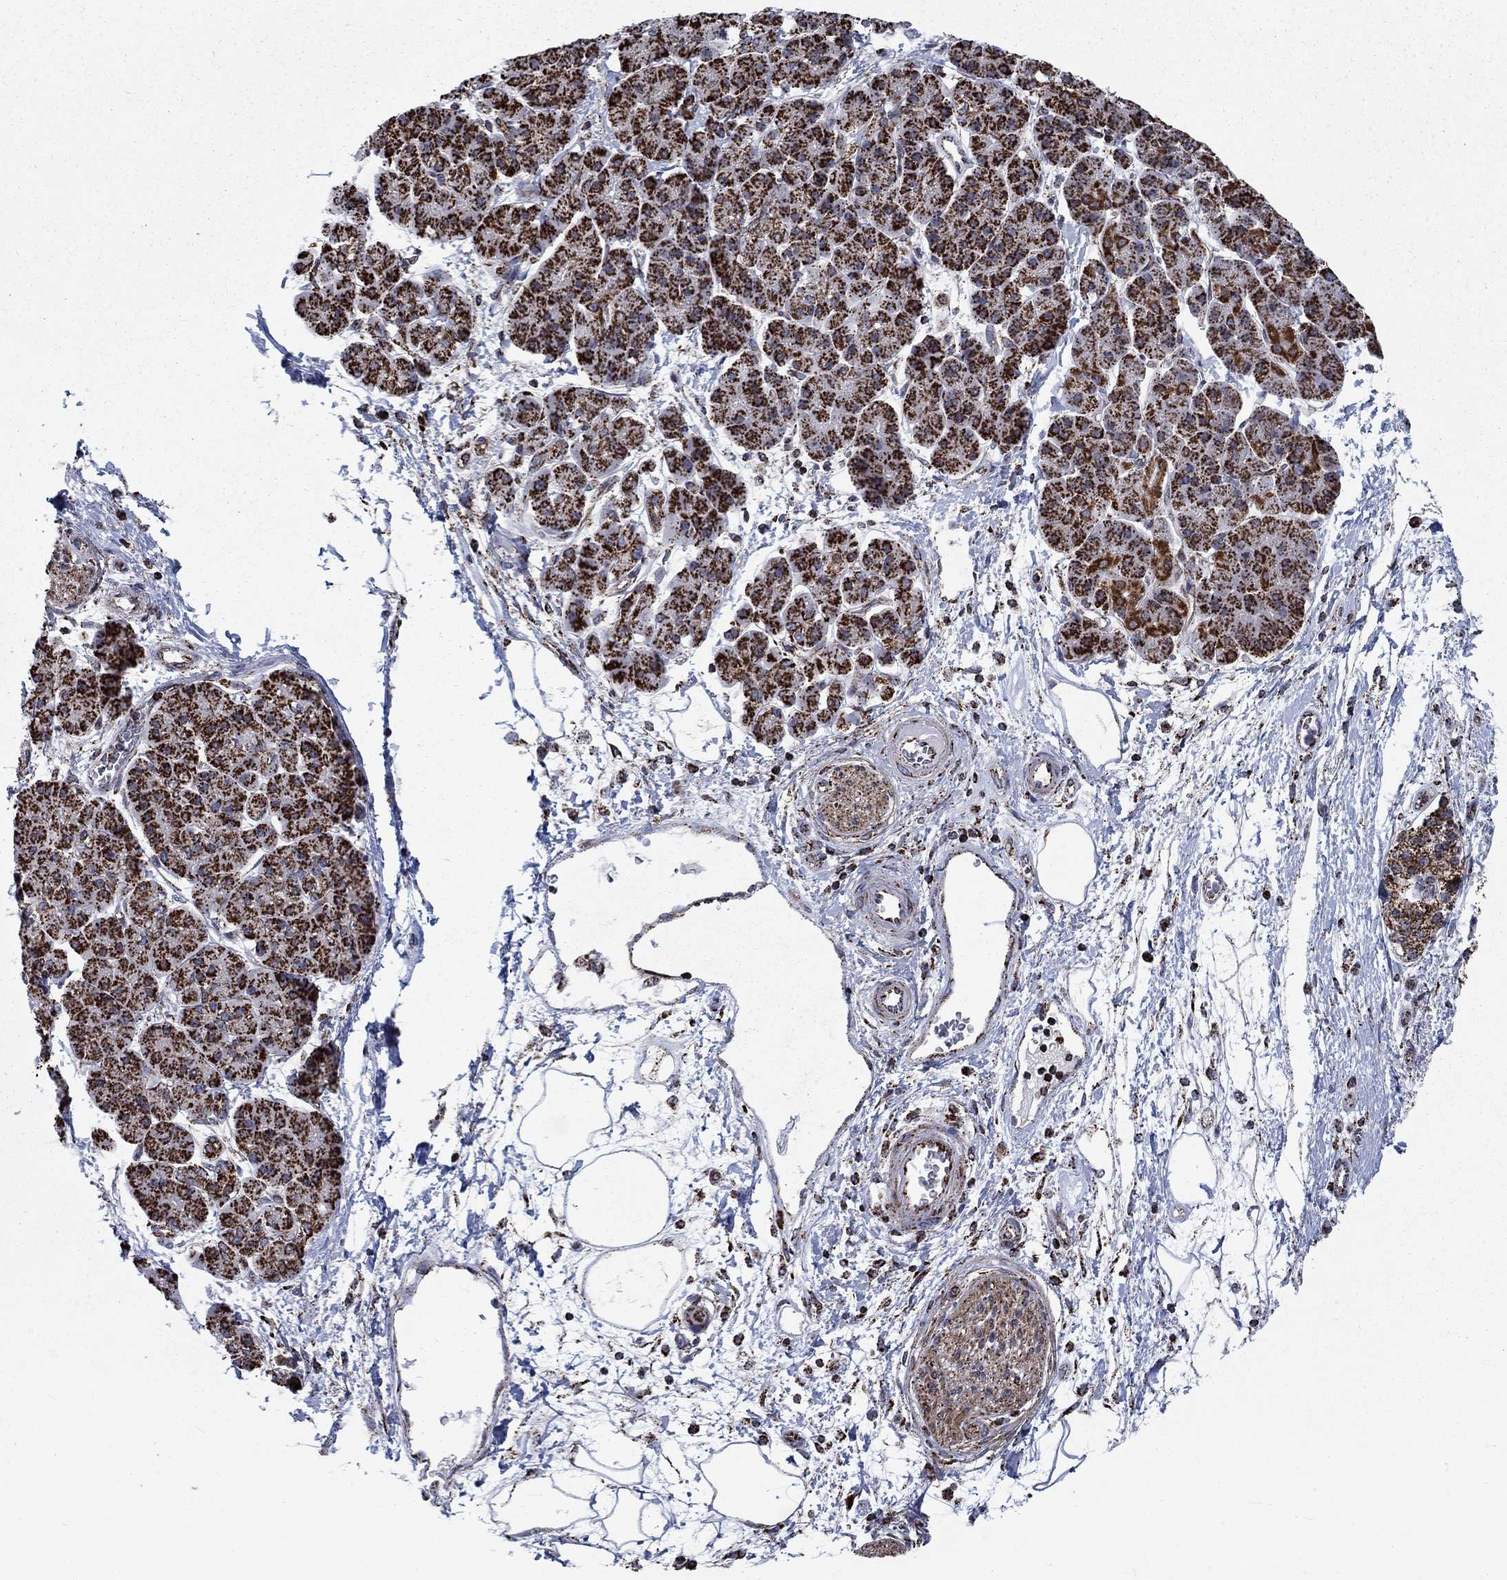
{"staining": {"intensity": "strong", "quantity": ">75%", "location": "cytoplasmic/membranous"}, "tissue": "pancreatic cancer", "cell_type": "Tumor cells", "image_type": "cancer", "snomed": [{"axis": "morphology", "description": "Adenocarcinoma, NOS"}, {"axis": "topography", "description": "Pancreas"}], "caption": "Pancreatic cancer (adenocarcinoma) stained with DAB (3,3'-diaminobenzidine) immunohistochemistry (IHC) displays high levels of strong cytoplasmic/membranous positivity in approximately >75% of tumor cells.", "gene": "MOAP1", "patient": {"sex": "female", "age": 73}}